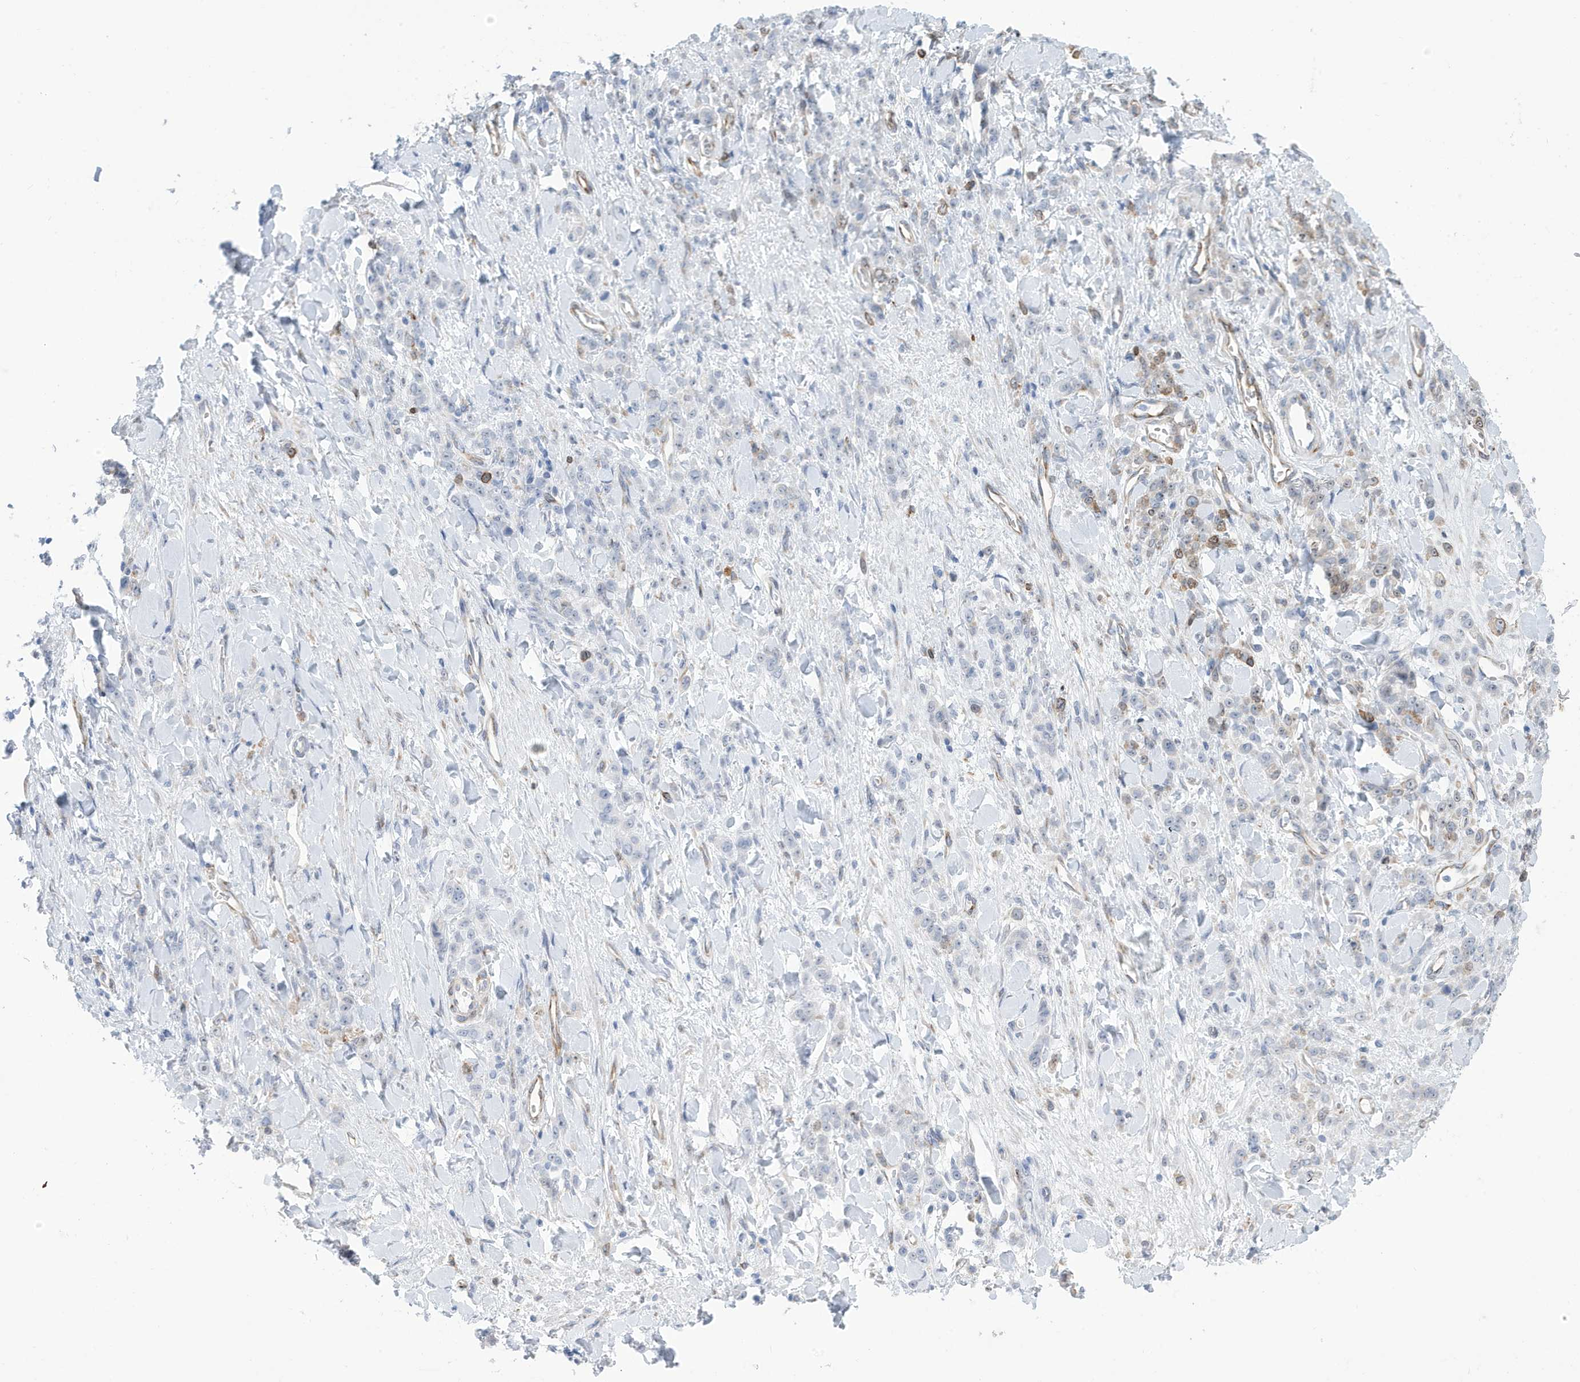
{"staining": {"intensity": "weak", "quantity": "<25%", "location": "cytoplasmic/membranous"}, "tissue": "stomach cancer", "cell_type": "Tumor cells", "image_type": "cancer", "snomed": [{"axis": "morphology", "description": "Normal tissue, NOS"}, {"axis": "morphology", "description": "Adenocarcinoma, NOS"}, {"axis": "topography", "description": "Stomach"}], "caption": "Micrograph shows no protein expression in tumor cells of stomach adenocarcinoma tissue.", "gene": "SEMA3F", "patient": {"sex": "male", "age": 82}}